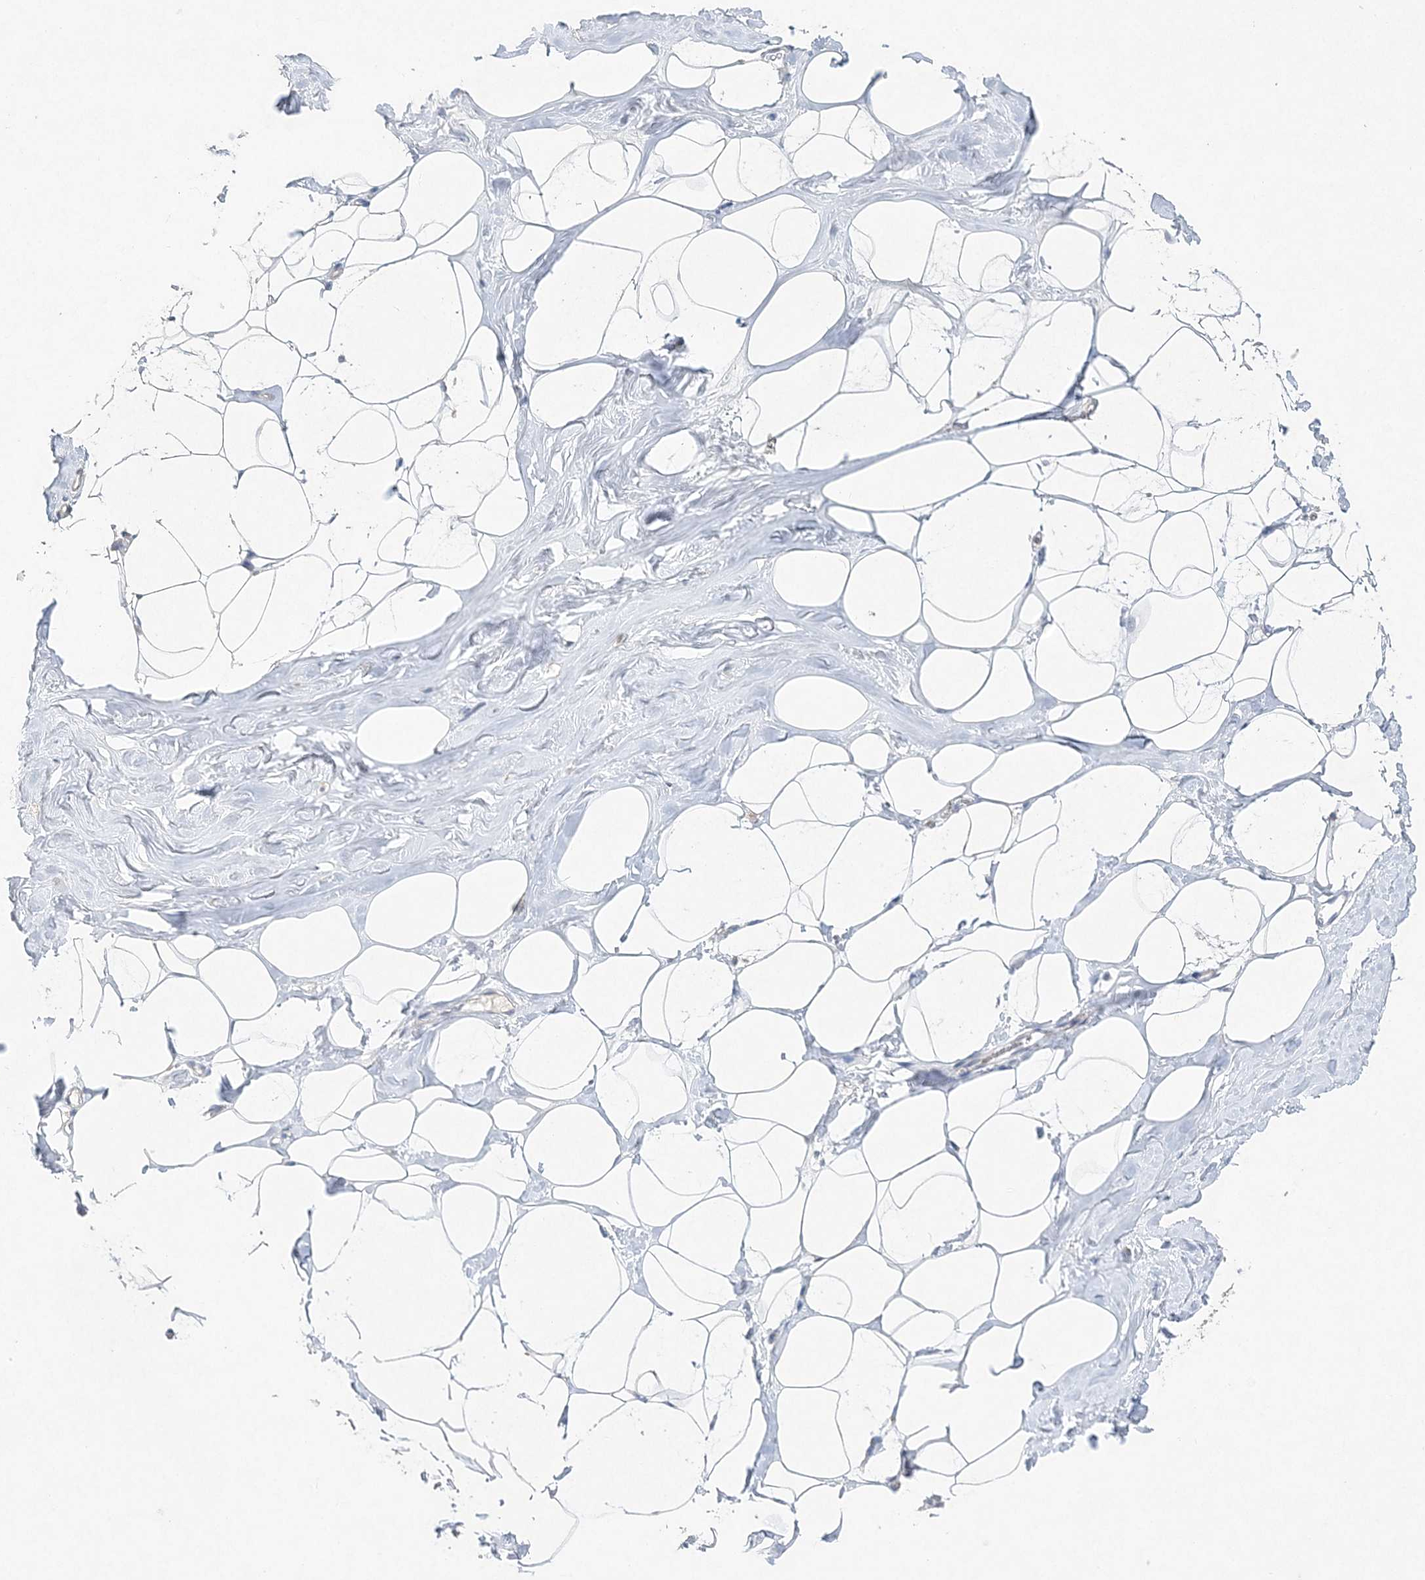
{"staining": {"intensity": "negative", "quantity": "none", "location": "none"}, "tissue": "adipose tissue", "cell_type": "Adipocytes", "image_type": "normal", "snomed": [{"axis": "morphology", "description": "Normal tissue, NOS"}, {"axis": "morphology", "description": "Fibrosis, NOS"}, {"axis": "topography", "description": "Breast"}, {"axis": "topography", "description": "Adipose tissue"}], "caption": "Histopathology image shows no protein expression in adipocytes of normal adipose tissue.", "gene": "MAT2B", "patient": {"sex": "female", "age": 39}}